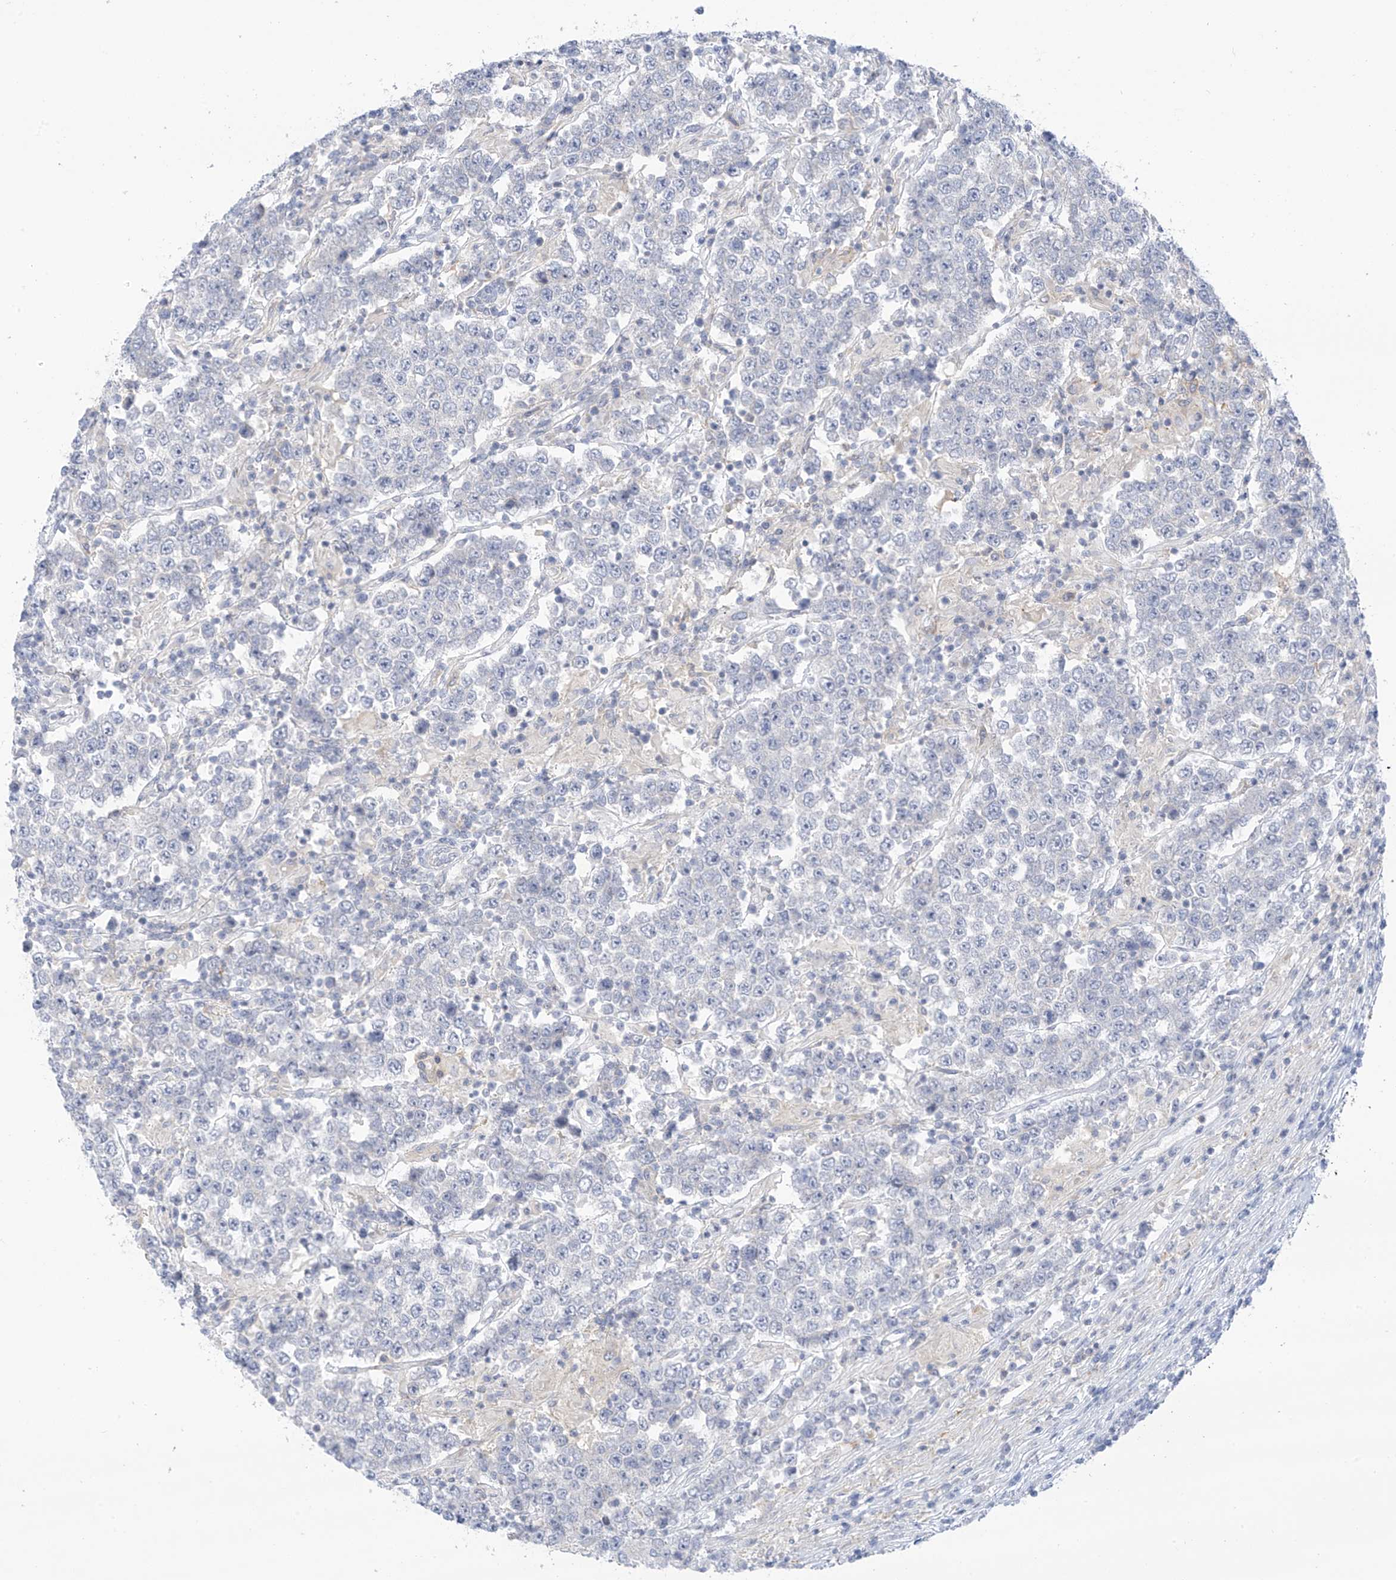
{"staining": {"intensity": "negative", "quantity": "none", "location": "none"}, "tissue": "testis cancer", "cell_type": "Tumor cells", "image_type": "cancer", "snomed": [{"axis": "morphology", "description": "Normal tissue, NOS"}, {"axis": "morphology", "description": "Urothelial carcinoma, High grade"}, {"axis": "morphology", "description": "Seminoma, NOS"}, {"axis": "morphology", "description": "Carcinoma, Embryonal, NOS"}, {"axis": "topography", "description": "Urinary bladder"}, {"axis": "topography", "description": "Testis"}], "caption": "Immunohistochemistry (IHC) histopathology image of neoplastic tissue: human testis cancer stained with DAB exhibits no significant protein positivity in tumor cells.", "gene": "SLC6A12", "patient": {"sex": "male", "age": 41}}